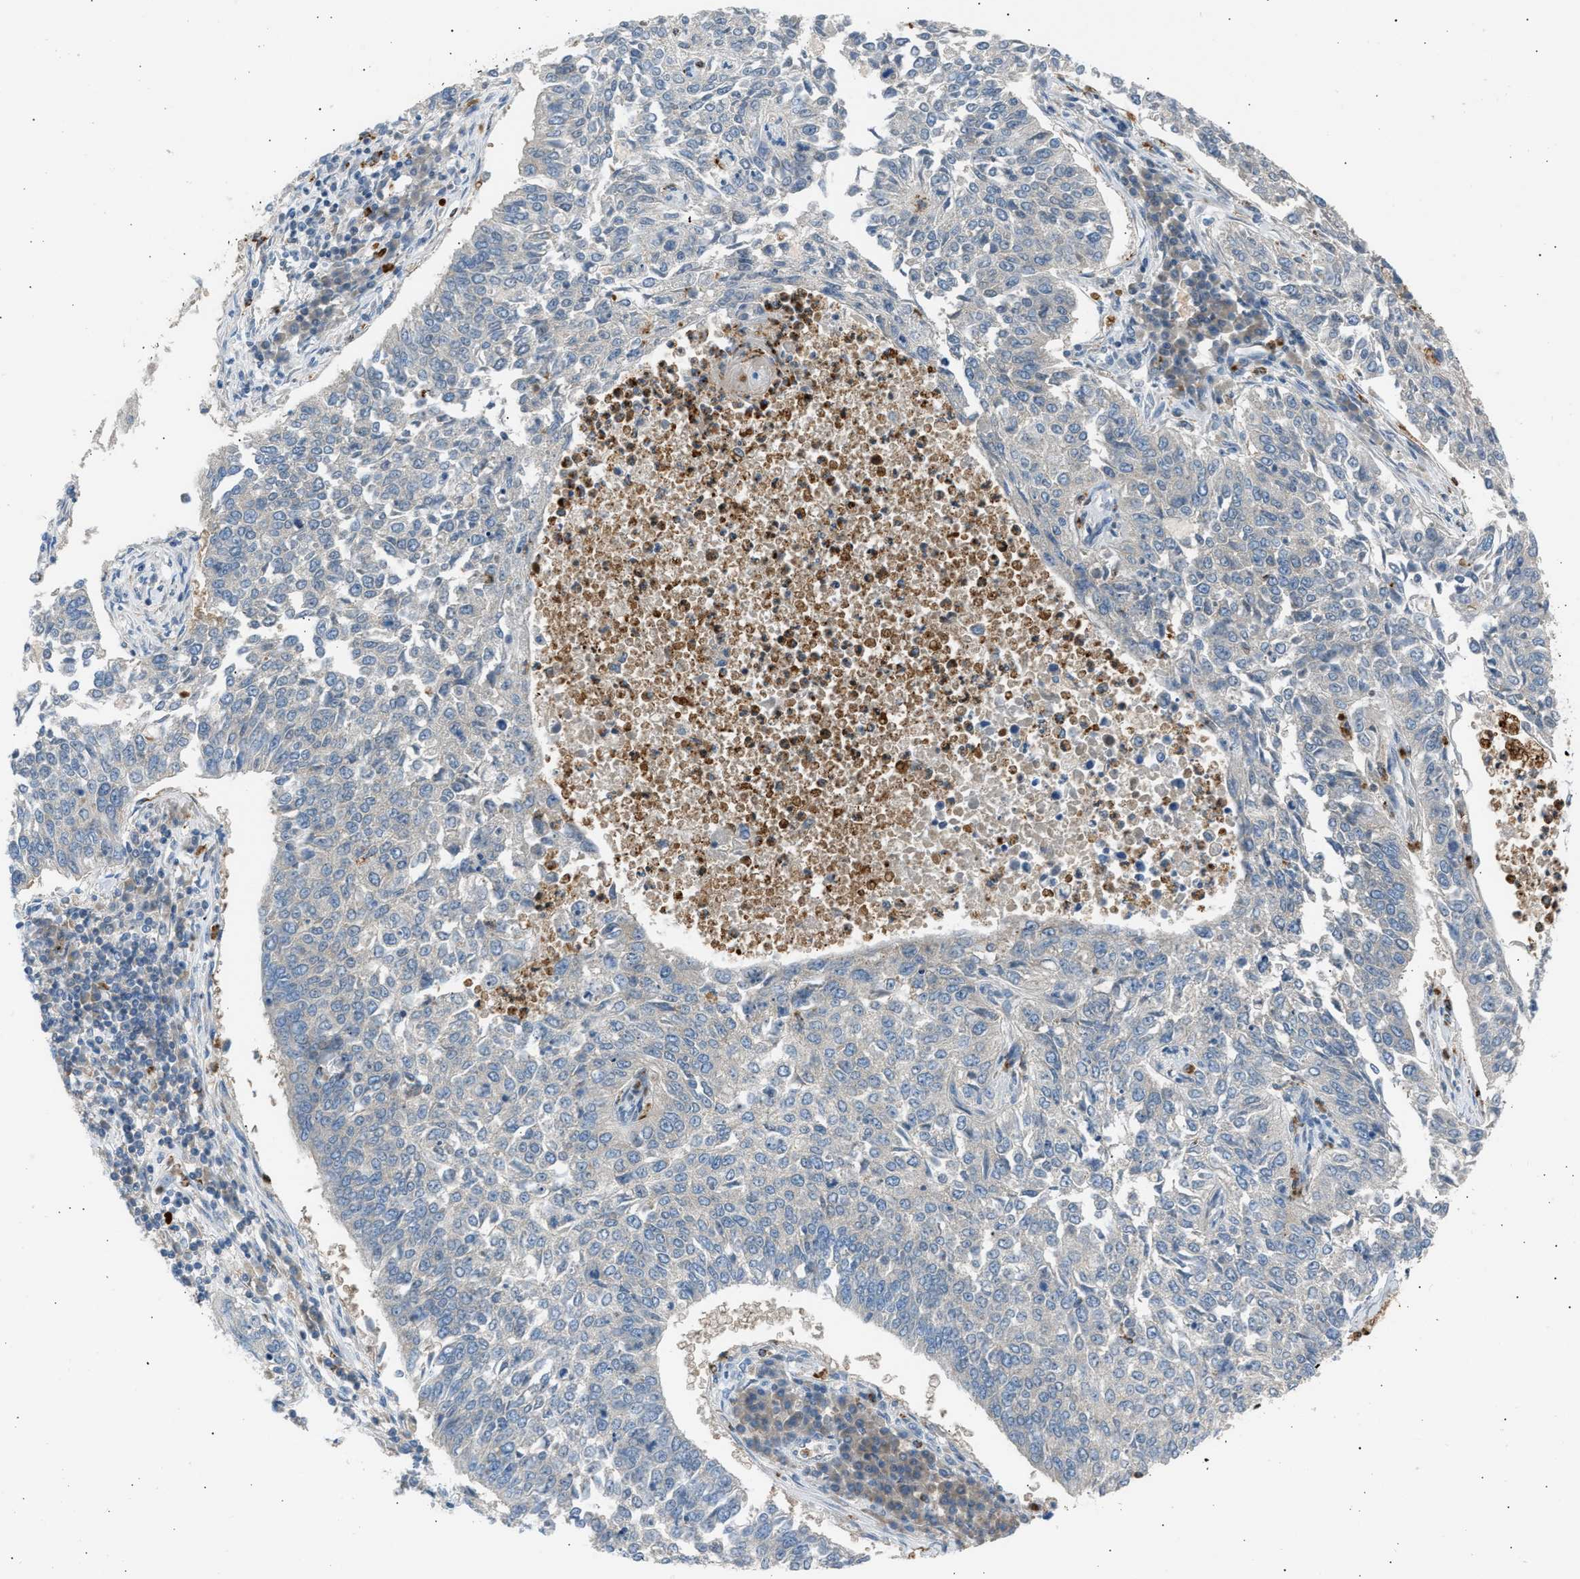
{"staining": {"intensity": "negative", "quantity": "none", "location": "none"}, "tissue": "lung cancer", "cell_type": "Tumor cells", "image_type": "cancer", "snomed": [{"axis": "morphology", "description": "Normal tissue, NOS"}, {"axis": "morphology", "description": "Squamous cell carcinoma, NOS"}, {"axis": "topography", "description": "Cartilage tissue"}, {"axis": "topography", "description": "Bronchus"}, {"axis": "topography", "description": "Lung"}], "caption": "High magnification brightfield microscopy of lung squamous cell carcinoma stained with DAB (3,3'-diaminobenzidine) (brown) and counterstained with hematoxylin (blue): tumor cells show no significant positivity.", "gene": "TRIM50", "patient": {"sex": "female", "age": 49}}